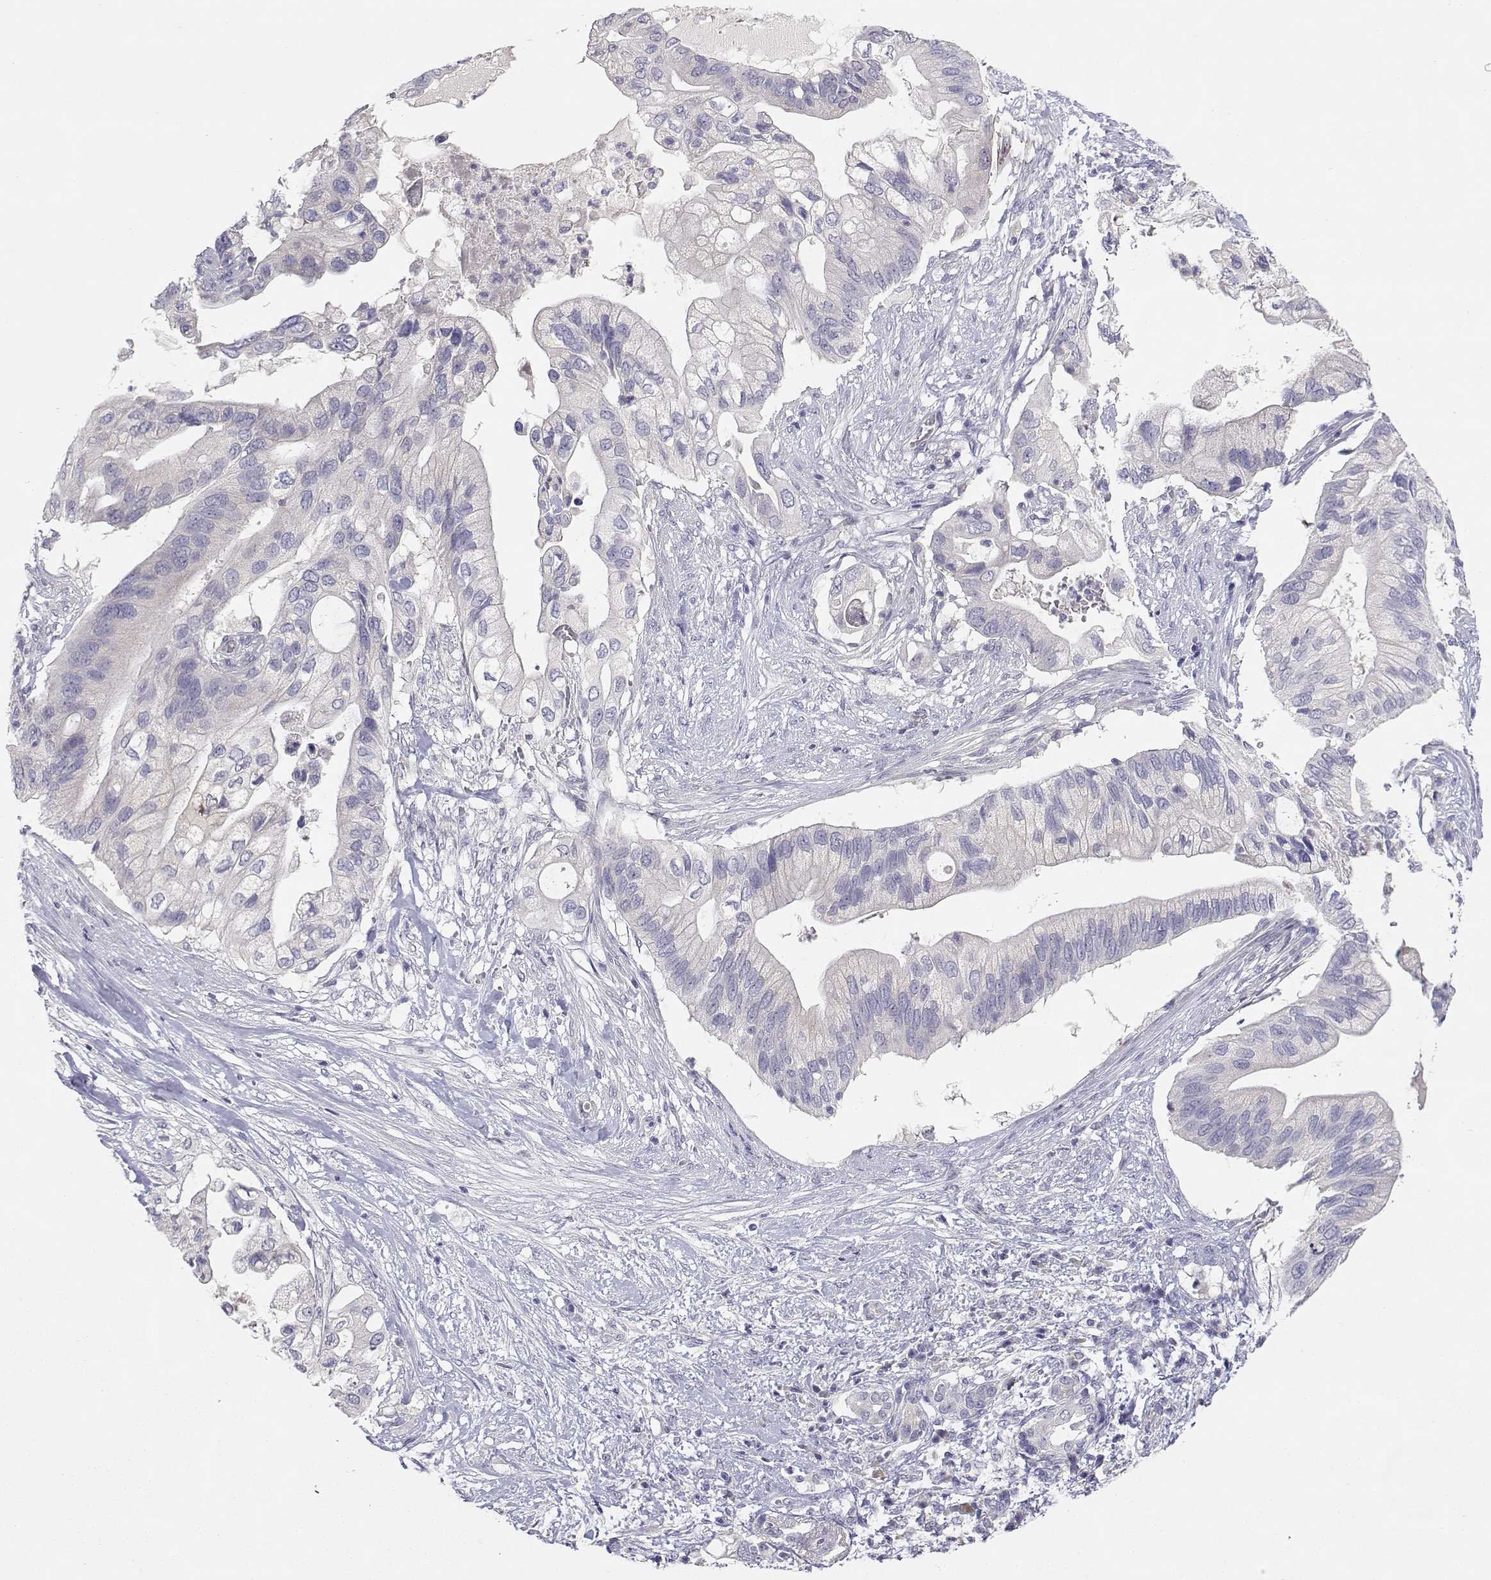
{"staining": {"intensity": "negative", "quantity": "none", "location": "none"}, "tissue": "pancreatic cancer", "cell_type": "Tumor cells", "image_type": "cancer", "snomed": [{"axis": "morphology", "description": "Adenocarcinoma, NOS"}, {"axis": "topography", "description": "Pancreas"}], "caption": "Immunohistochemistry (IHC) micrograph of human adenocarcinoma (pancreatic) stained for a protein (brown), which demonstrates no staining in tumor cells. Nuclei are stained in blue.", "gene": "ADA", "patient": {"sex": "female", "age": 72}}